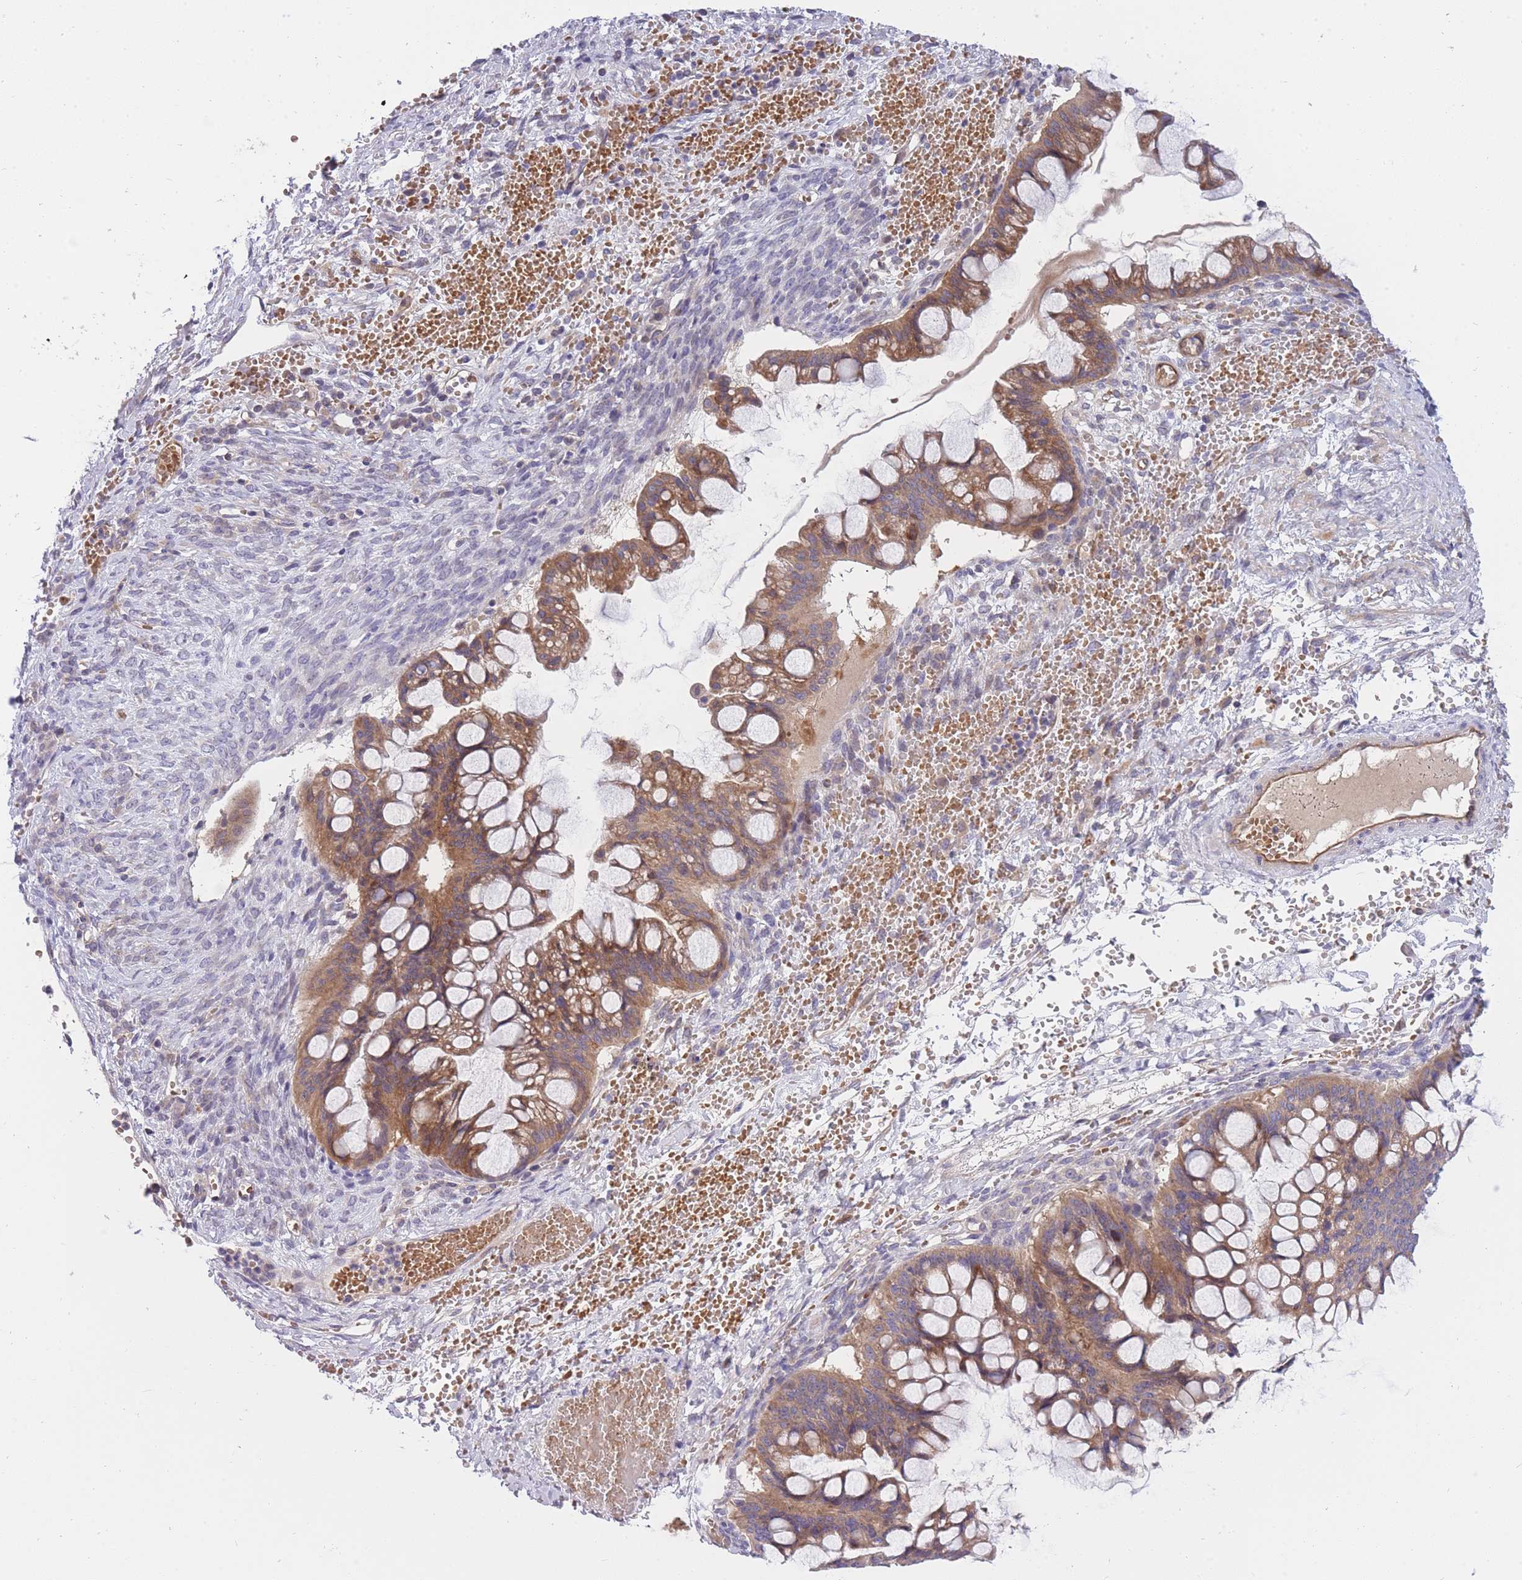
{"staining": {"intensity": "moderate", "quantity": ">75%", "location": "cytoplasmic/membranous"}, "tissue": "ovarian cancer", "cell_type": "Tumor cells", "image_type": "cancer", "snomed": [{"axis": "morphology", "description": "Cystadenocarcinoma, mucinous, NOS"}, {"axis": "topography", "description": "Ovary"}], "caption": "Mucinous cystadenocarcinoma (ovarian) stained for a protein (brown) exhibits moderate cytoplasmic/membranous positive staining in about >75% of tumor cells.", "gene": "CRYGN", "patient": {"sex": "female", "age": 73}}